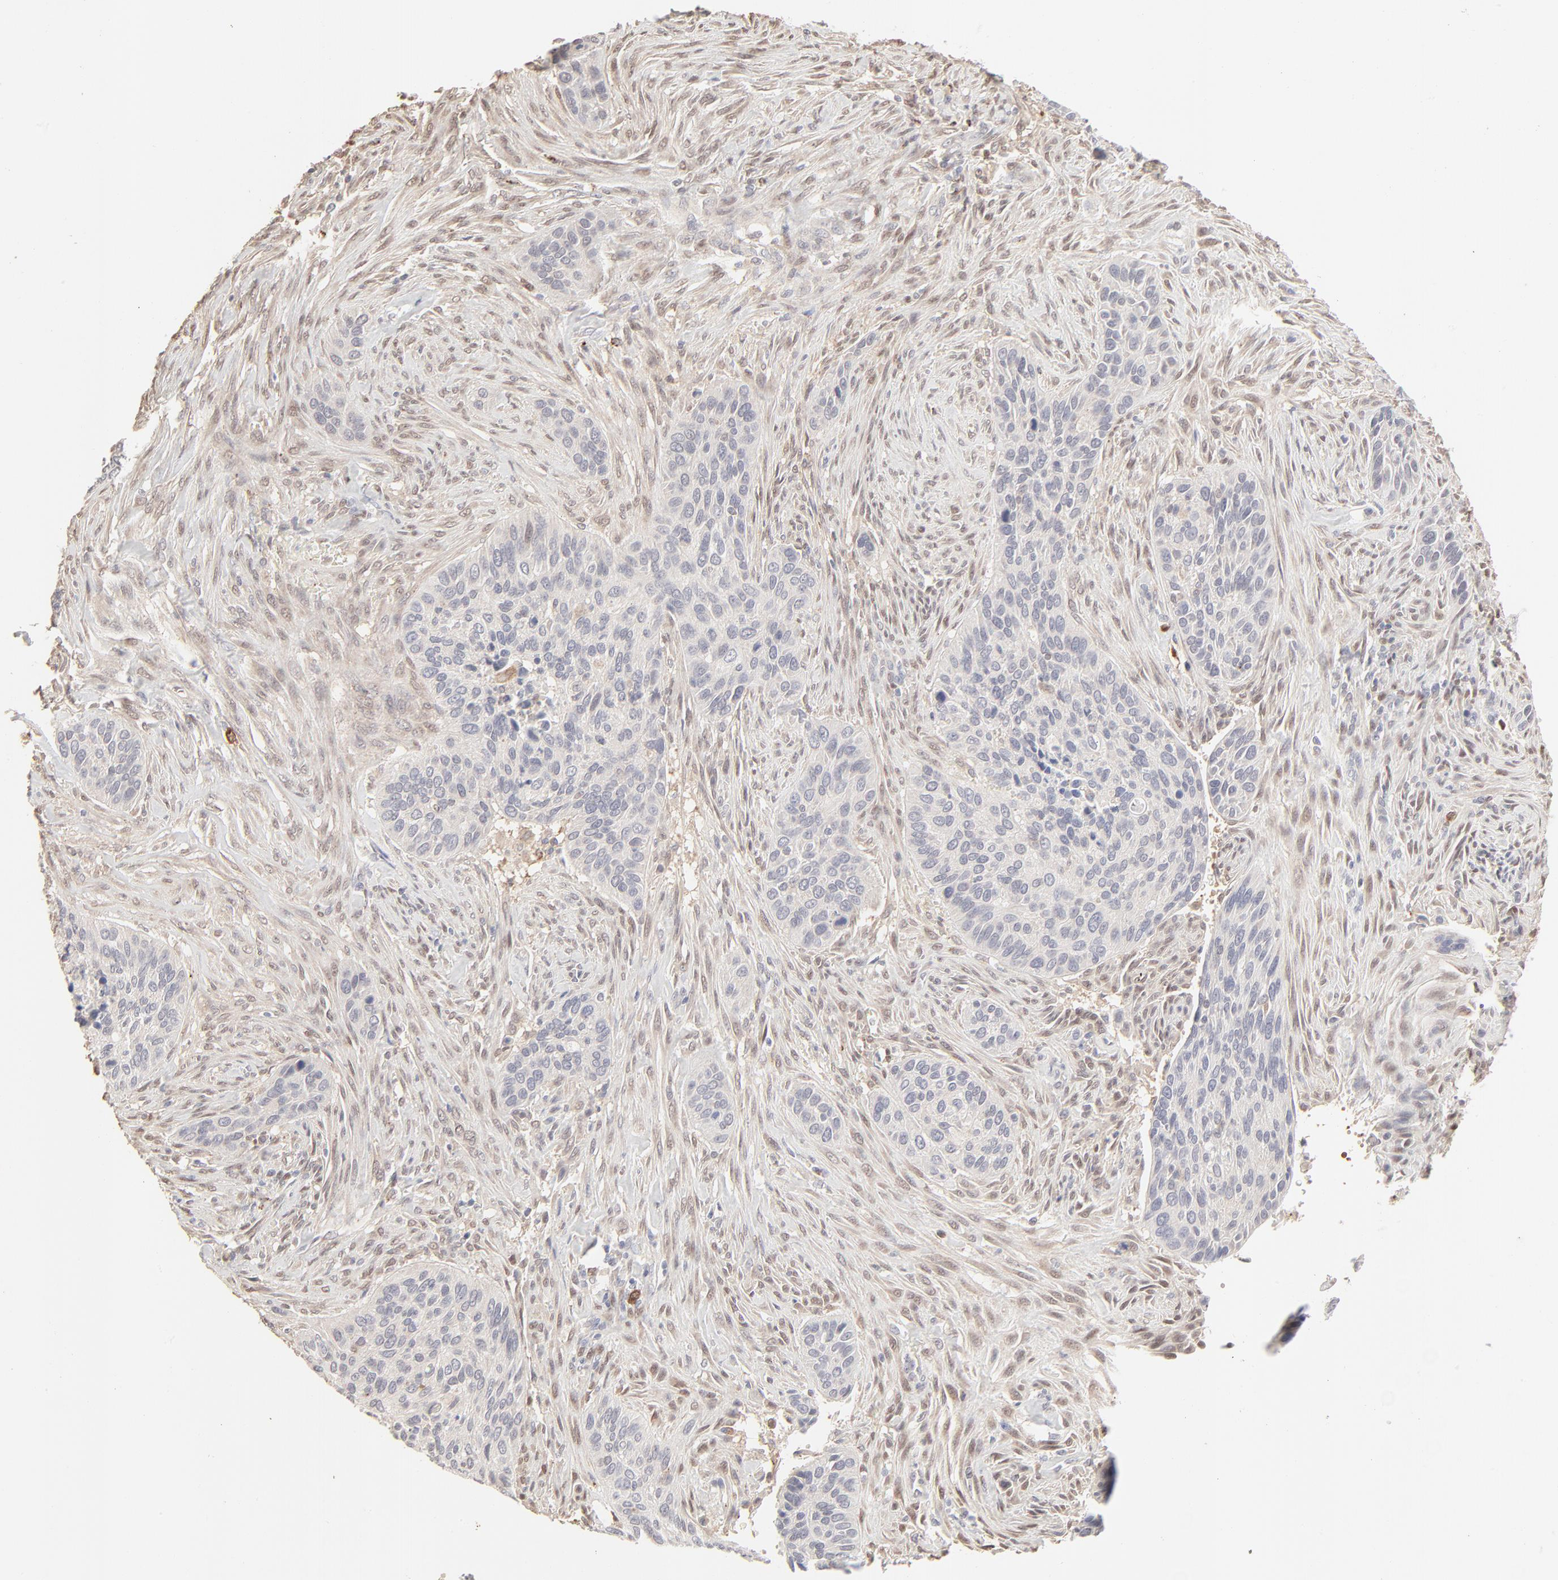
{"staining": {"intensity": "negative", "quantity": "none", "location": "none"}, "tissue": "cervical cancer", "cell_type": "Tumor cells", "image_type": "cancer", "snomed": [{"axis": "morphology", "description": "Adenocarcinoma, NOS"}, {"axis": "topography", "description": "Cervix"}], "caption": "A histopathology image of human cervical cancer (adenocarcinoma) is negative for staining in tumor cells. Brightfield microscopy of immunohistochemistry (IHC) stained with DAB (brown) and hematoxylin (blue), captured at high magnification.", "gene": "LGALS2", "patient": {"sex": "female", "age": 29}}